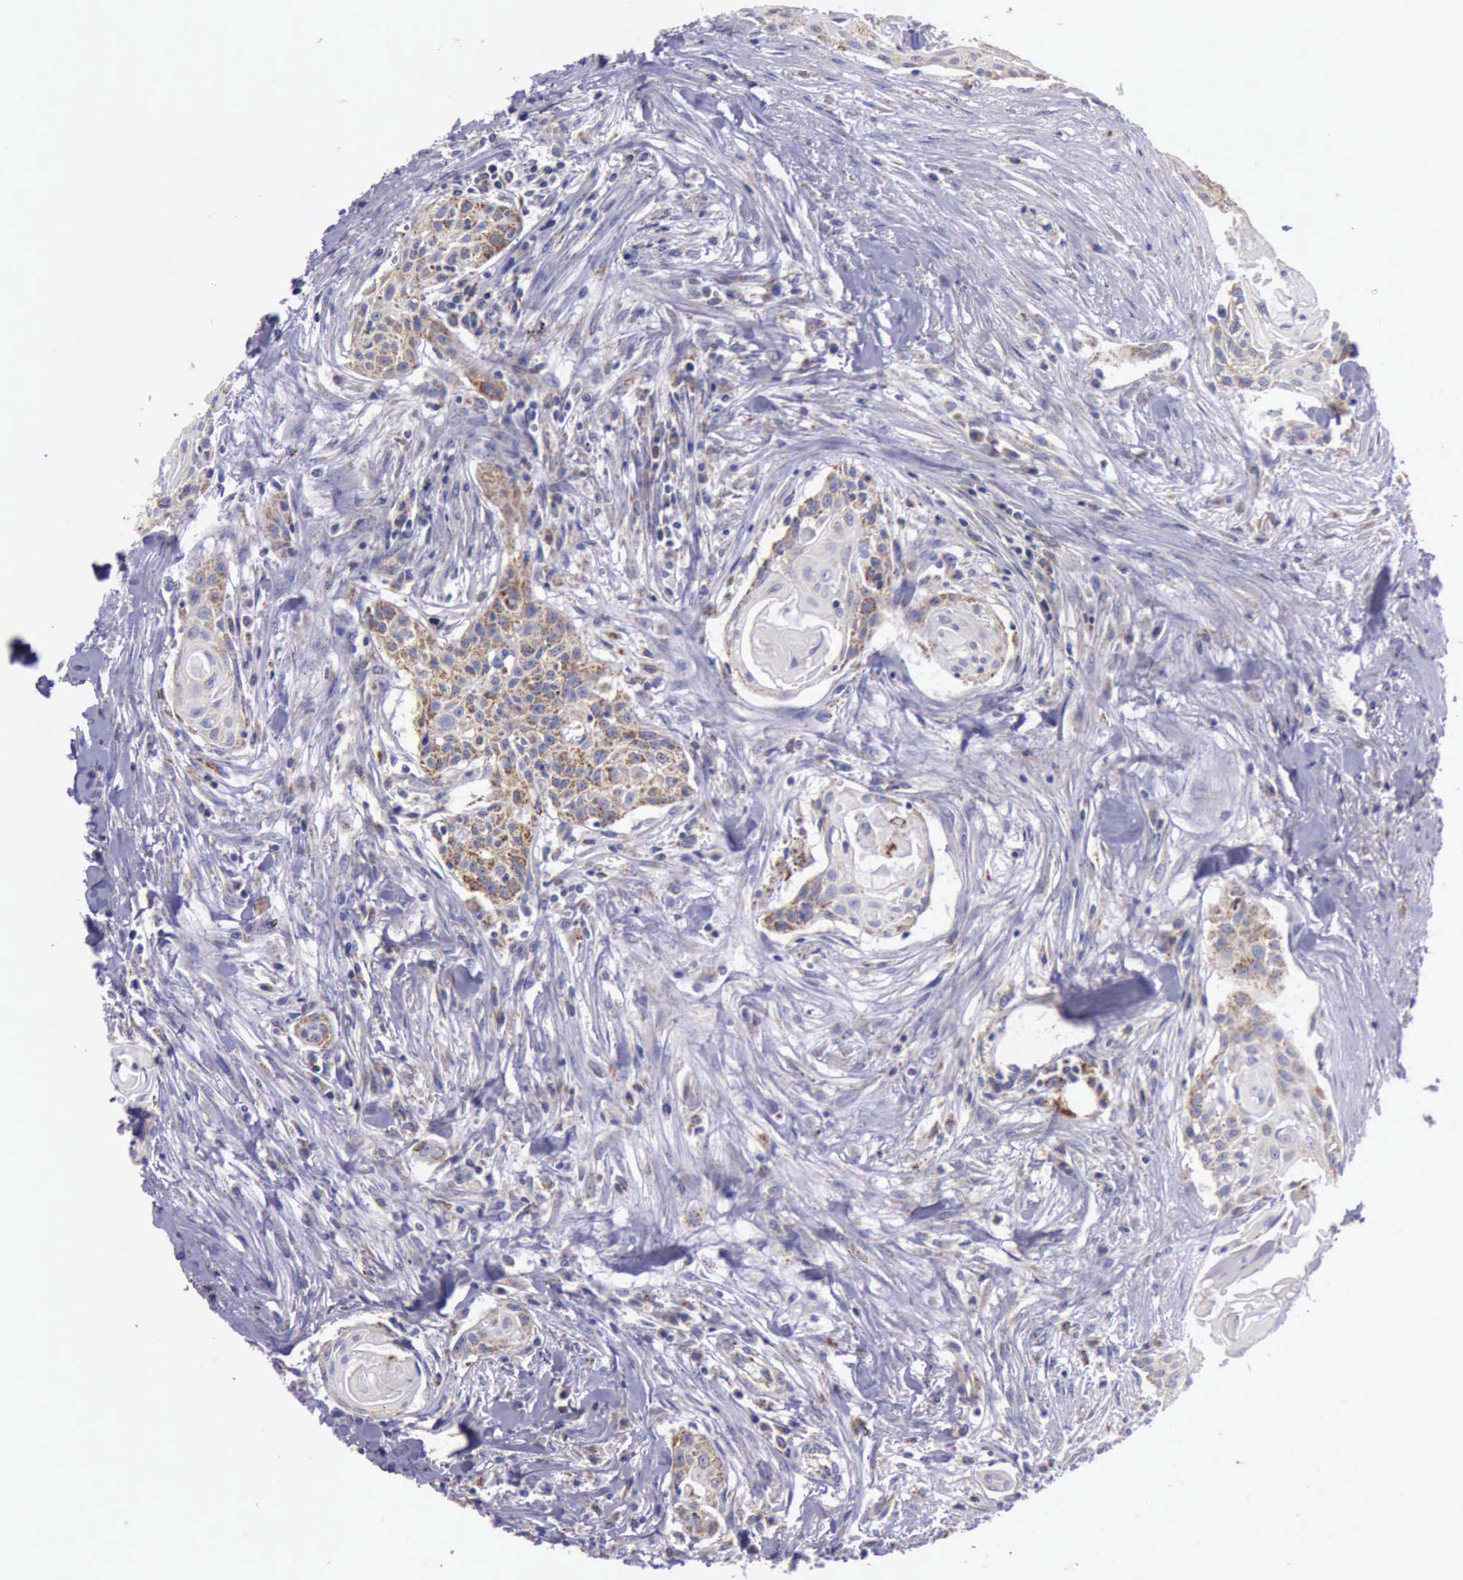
{"staining": {"intensity": "moderate", "quantity": ">75%", "location": "cytoplasmic/membranous"}, "tissue": "head and neck cancer", "cell_type": "Tumor cells", "image_type": "cancer", "snomed": [{"axis": "morphology", "description": "Squamous cell carcinoma, NOS"}, {"axis": "morphology", "description": "Squamous cell carcinoma, metastatic, NOS"}, {"axis": "topography", "description": "Lymph node"}, {"axis": "topography", "description": "Salivary gland"}, {"axis": "topography", "description": "Head-Neck"}], "caption": "Protein expression analysis of human metastatic squamous cell carcinoma (head and neck) reveals moderate cytoplasmic/membranous expression in about >75% of tumor cells.", "gene": "TXN2", "patient": {"sex": "female", "age": 74}}